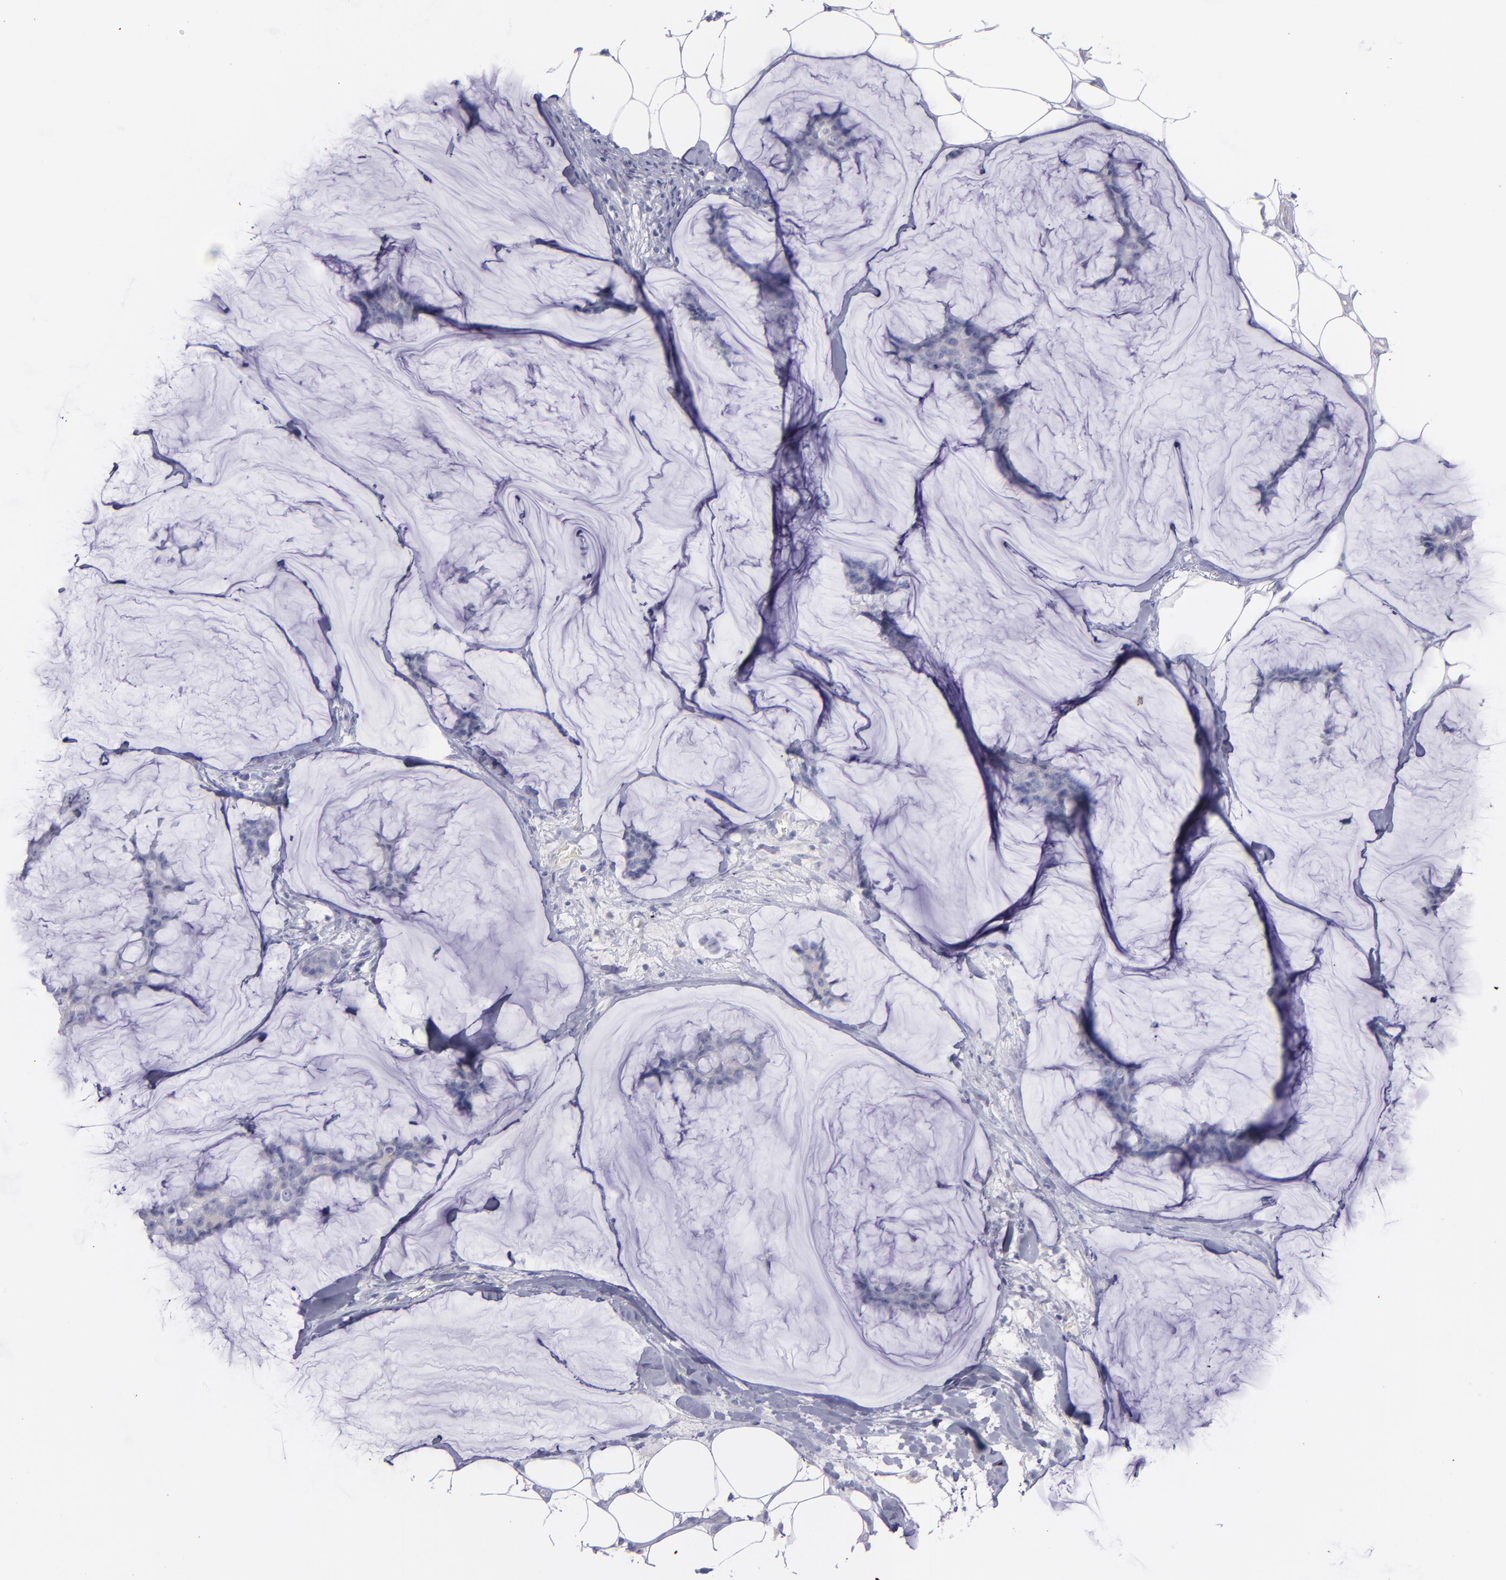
{"staining": {"intensity": "negative", "quantity": "none", "location": "none"}, "tissue": "breast cancer", "cell_type": "Tumor cells", "image_type": "cancer", "snomed": [{"axis": "morphology", "description": "Duct carcinoma"}, {"axis": "topography", "description": "Breast"}], "caption": "This is an immunohistochemistry (IHC) histopathology image of human breast cancer. There is no expression in tumor cells.", "gene": "SNAP25", "patient": {"sex": "female", "age": 93}}